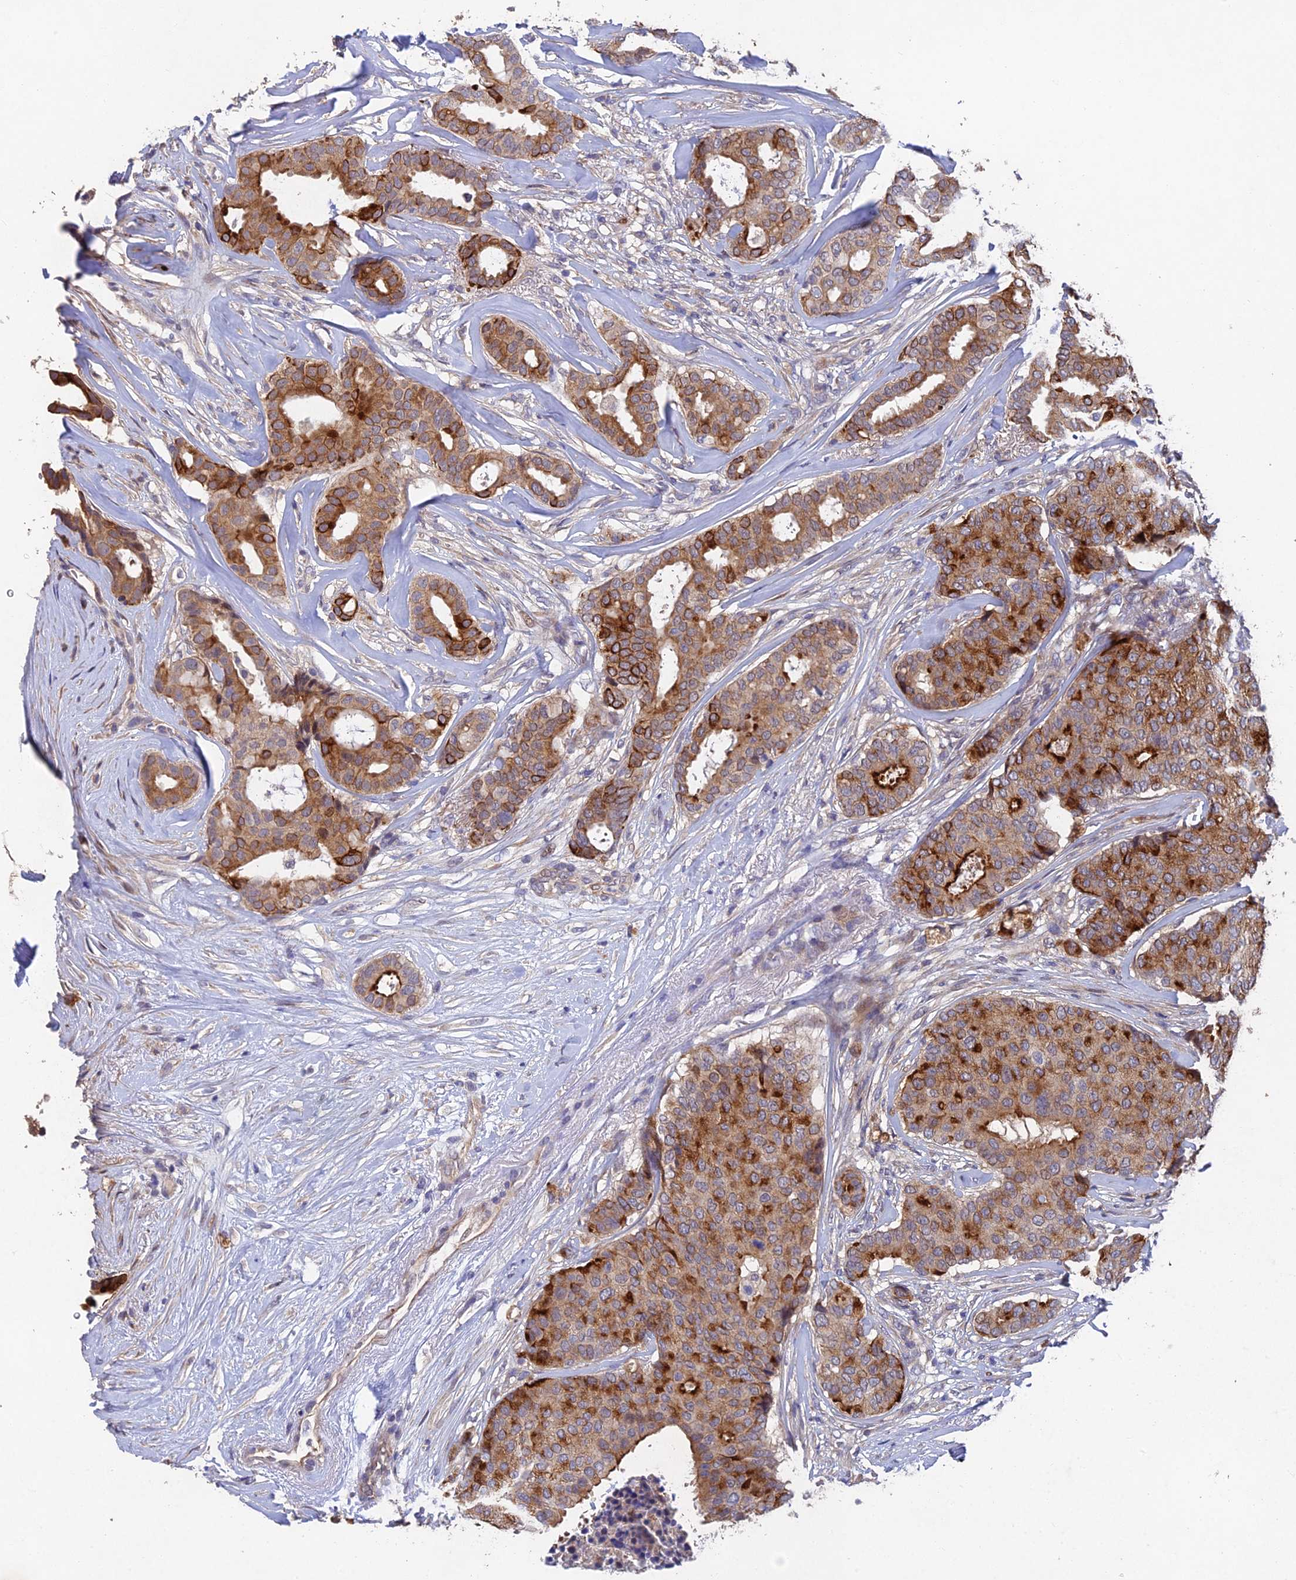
{"staining": {"intensity": "strong", "quantity": "25%-75%", "location": "cytoplasmic/membranous"}, "tissue": "breast cancer", "cell_type": "Tumor cells", "image_type": "cancer", "snomed": [{"axis": "morphology", "description": "Duct carcinoma"}, {"axis": "topography", "description": "Breast"}], "caption": "Tumor cells display strong cytoplasmic/membranous expression in about 25%-75% of cells in breast cancer.", "gene": "NSMCE1", "patient": {"sex": "female", "age": 75}}